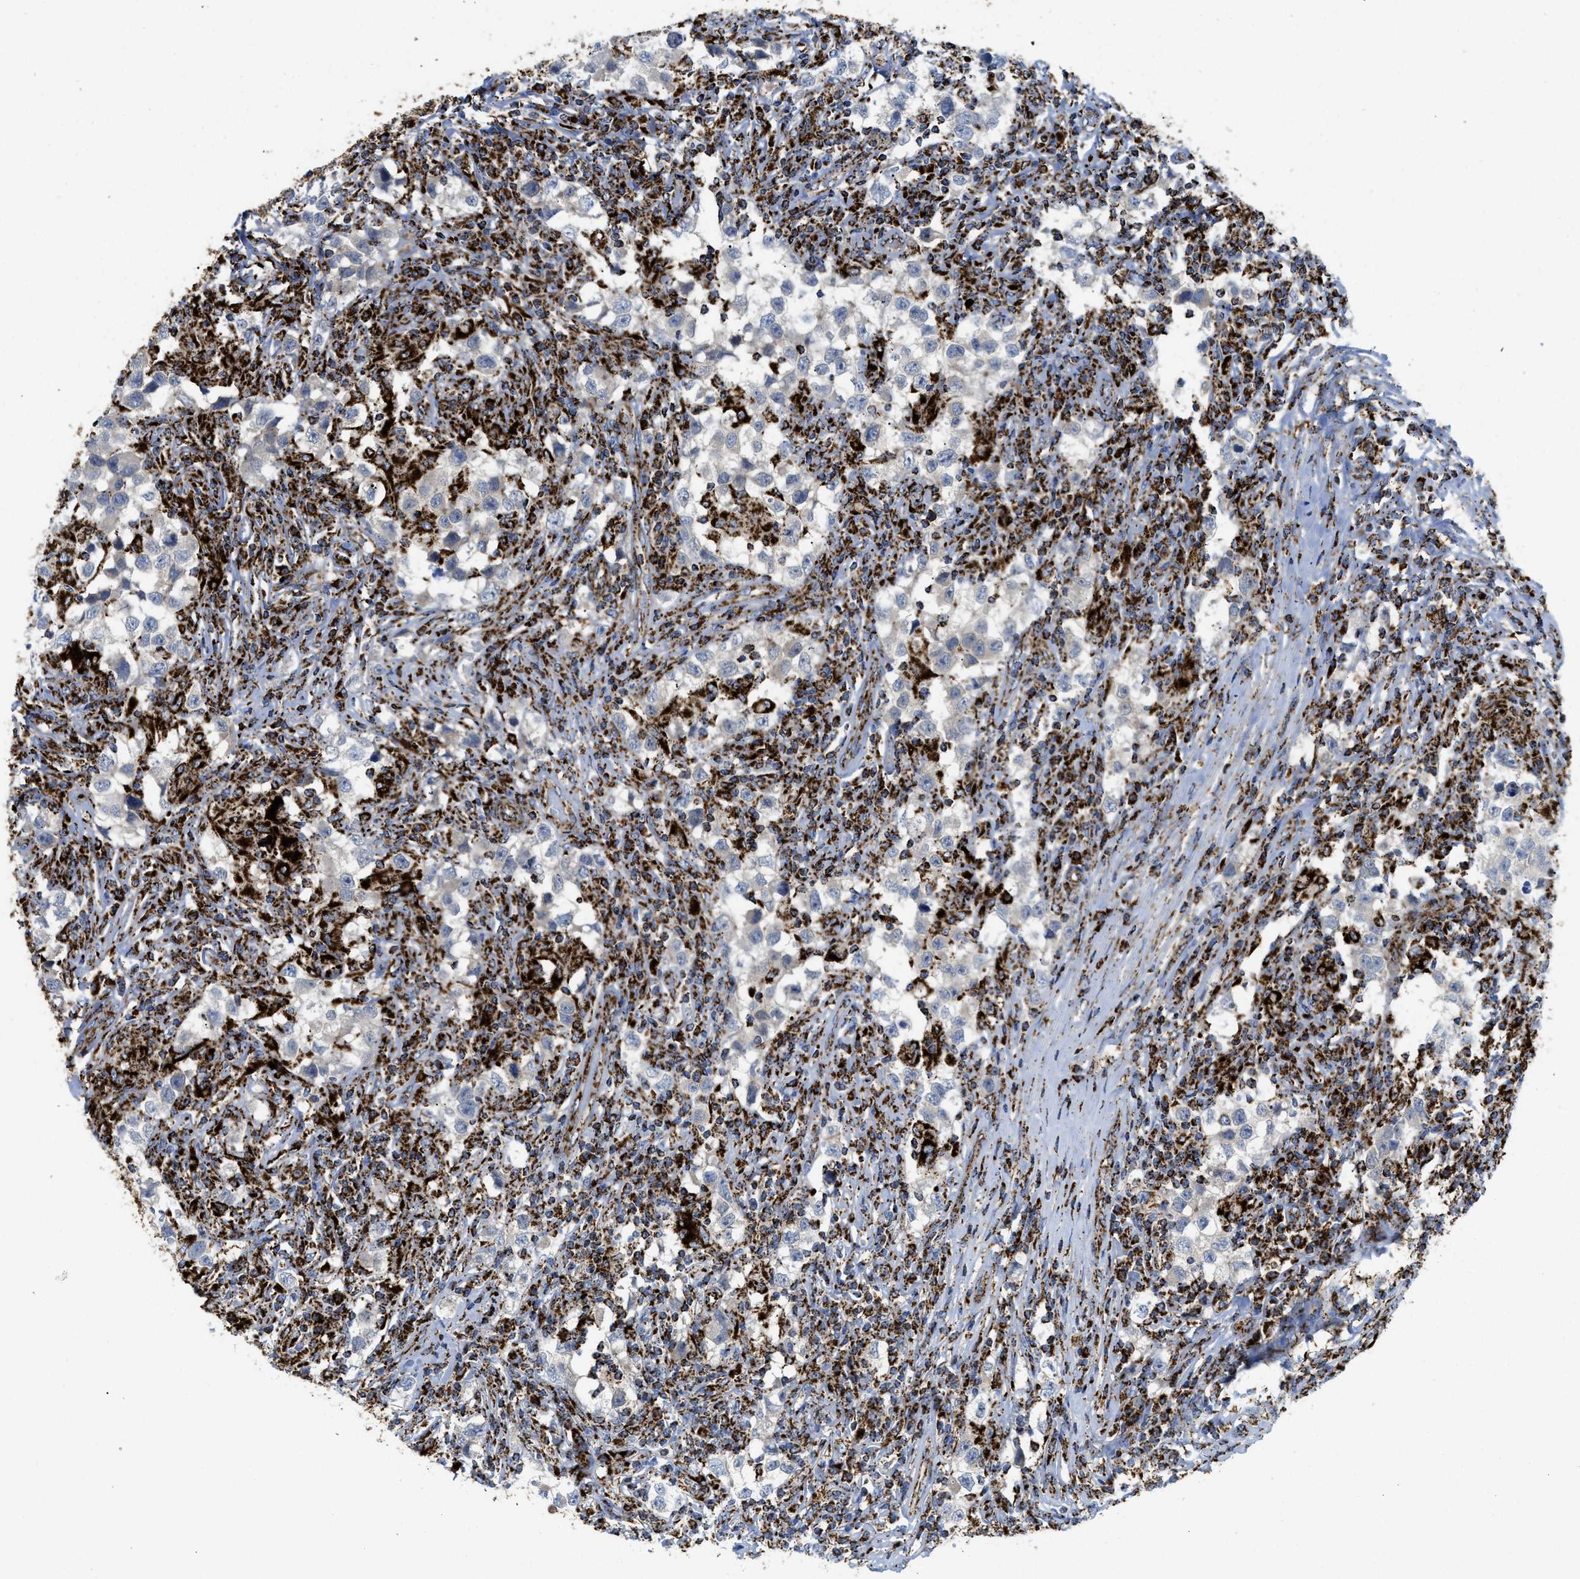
{"staining": {"intensity": "negative", "quantity": "none", "location": "none"}, "tissue": "testis cancer", "cell_type": "Tumor cells", "image_type": "cancer", "snomed": [{"axis": "morphology", "description": "Carcinoma, Embryonal, NOS"}, {"axis": "topography", "description": "Testis"}], "caption": "Embryonal carcinoma (testis) was stained to show a protein in brown. There is no significant positivity in tumor cells.", "gene": "SQOR", "patient": {"sex": "male", "age": 21}}